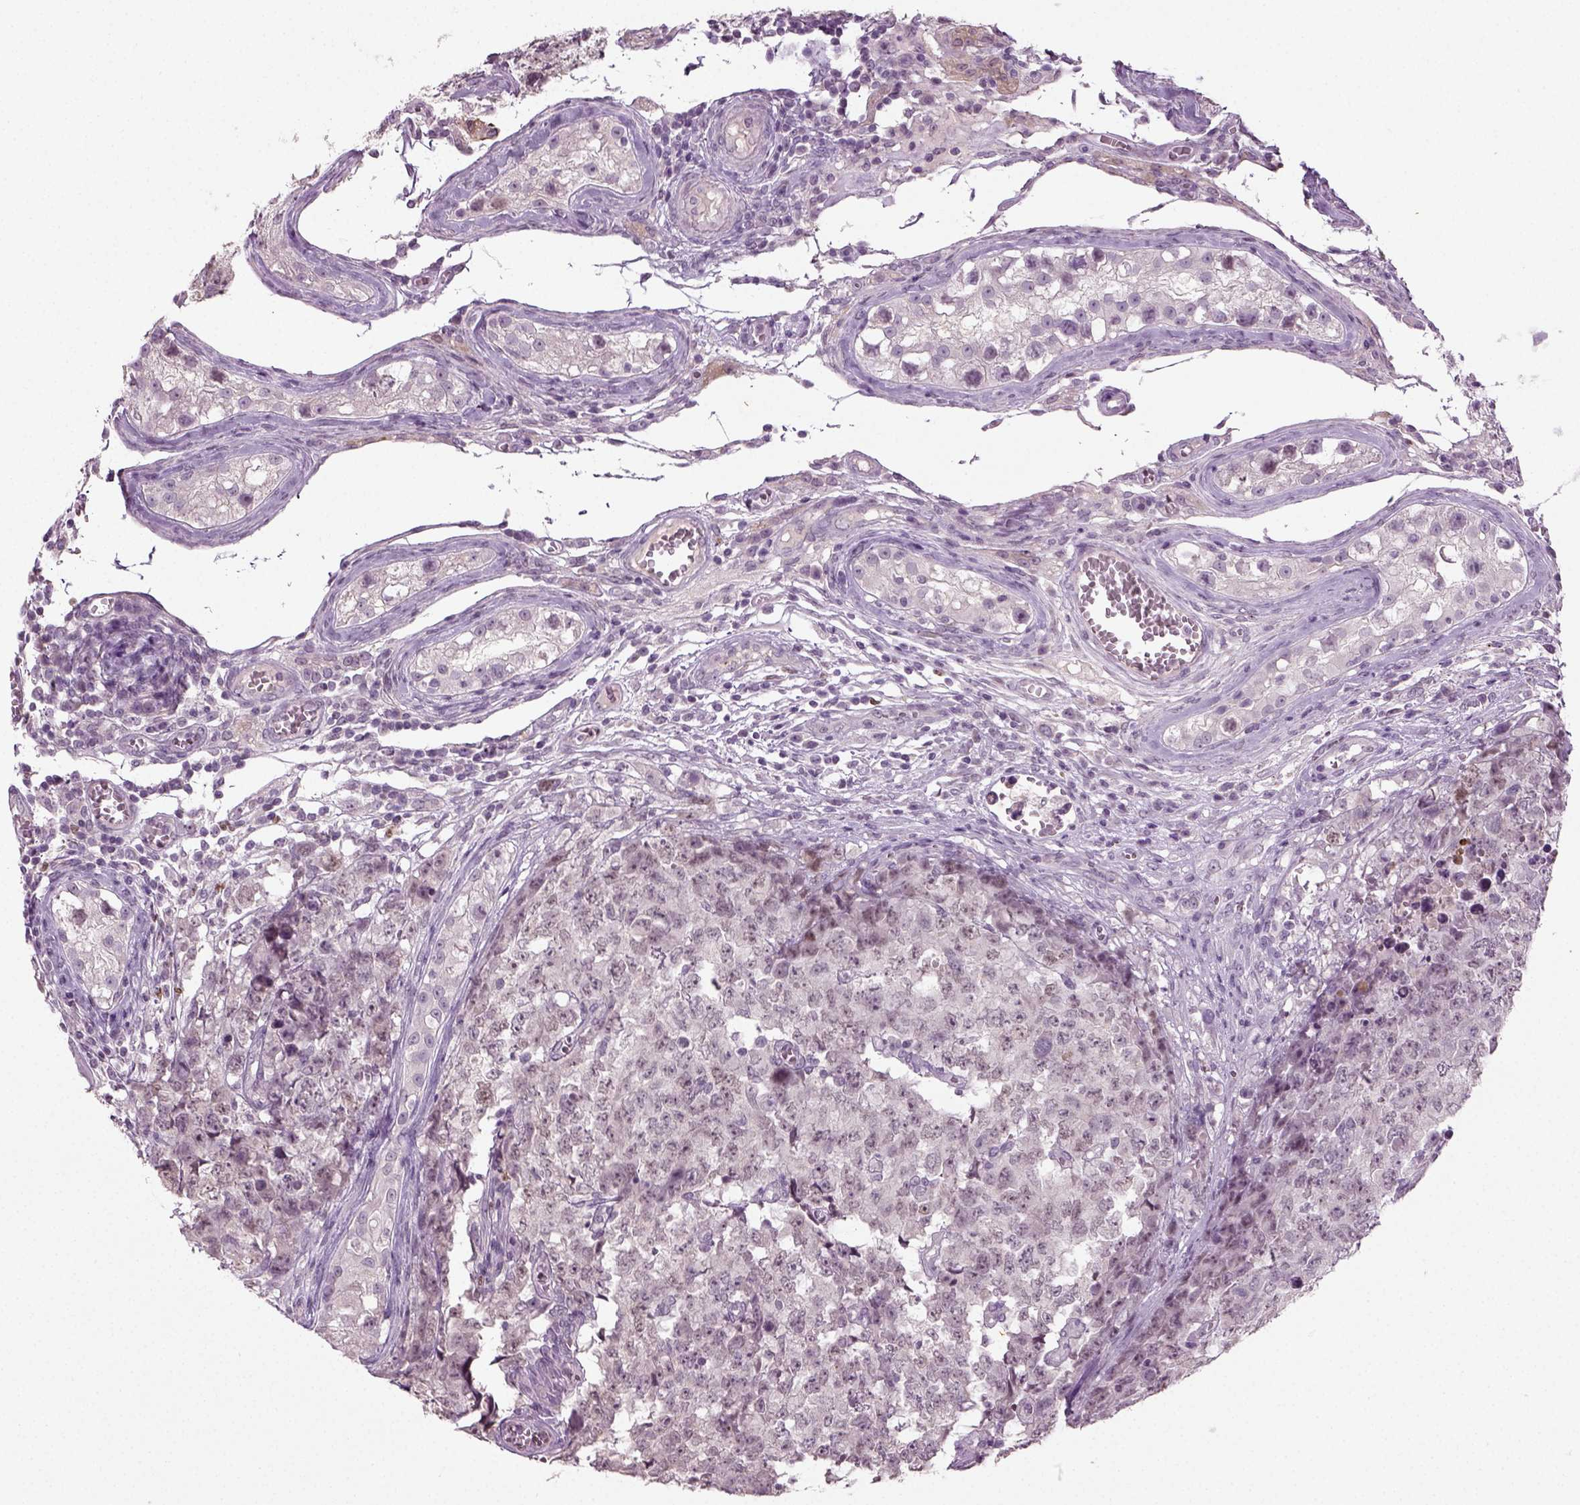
{"staining": {"intensity": "weak", "quantity": "<25%", "location": "nuclear"}, "tissue": "testis cancer", "cell_type": "Tumor cells", "image_type": "cancer", "snomed": [{"axis": "morphology", "description": "Carcinoma, Embryonal, NOS"}, {"axis": "topography", "description": "Testis"}], "caption": "Immunohistochemistry (IHC) micrograph of neoplastic tissue: human testis embryonal carcinoma stained with DAB (3,3'-diaminobenzidine) exhibits no significant protein expression in tumor cells. (Immunohistochemistry, brightfield microscopy, high magnification).", "gene": "SYNGAP1", "patient": {"sex": "male", "age": 23}}